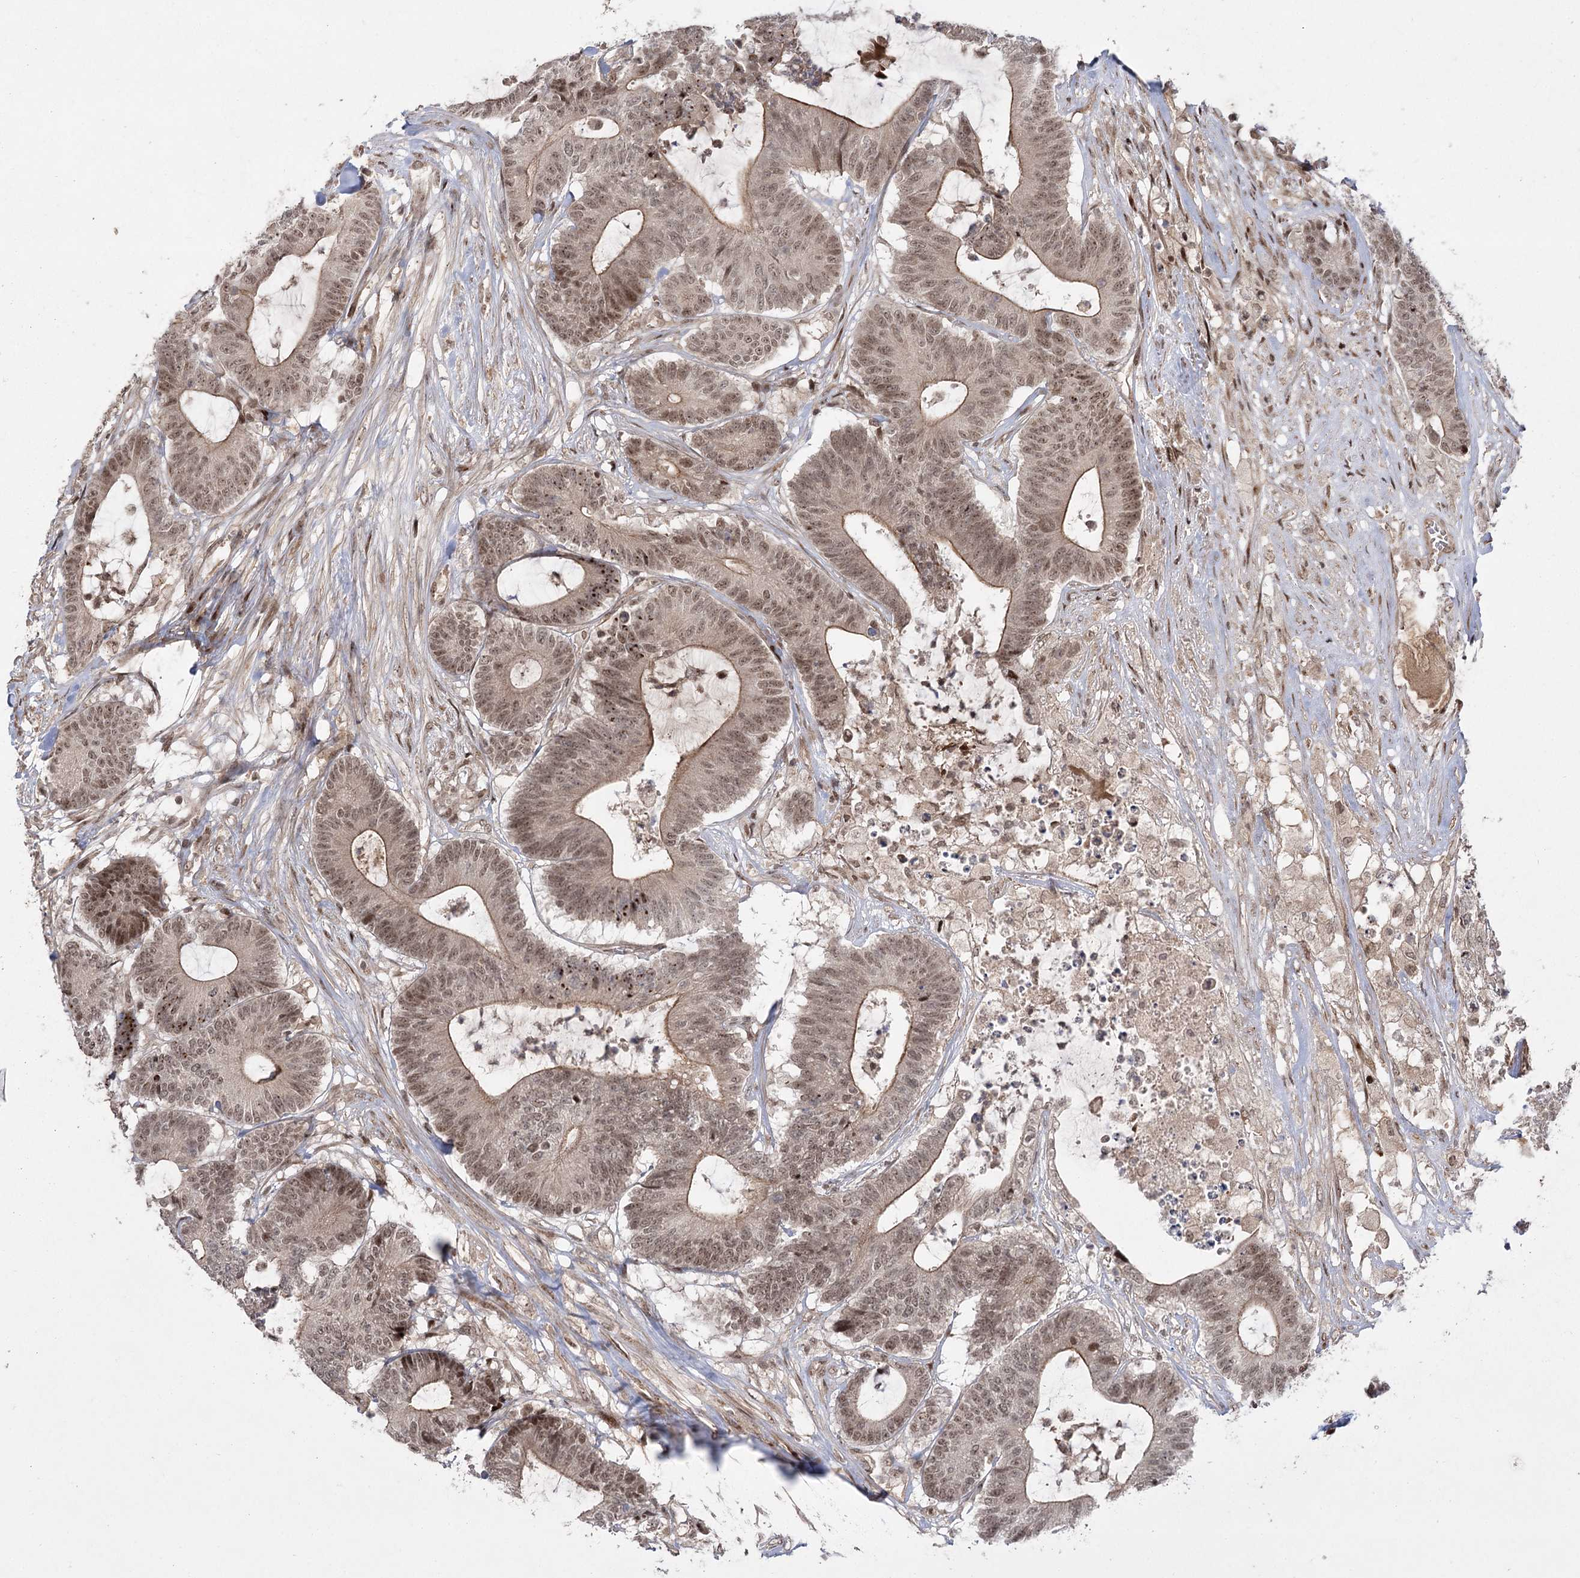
{"staining": {"intensity": "moderate", "quantity": ">75%", "location": "cytoplasmic/membranous,nuclear"}, "tissue": "colorectal cancer", "cell_type": "Tumor cells", "image_type": "cancer", "snomed": [{"axis": "morphology", "description": "Adenocarcinoma, NOS"}, {"axis": "topography", "description": "Colon"}], "caption": "Immunohistochemistry (IHC) of colorectal adenocarcinoma demonstrates medium levels of moderate cytoplasmic/membranous and nuclear positivity in approximately >75% of tumor cells.", "gene": "HELQ", "patient": {"sex": "female", "age": 84}}